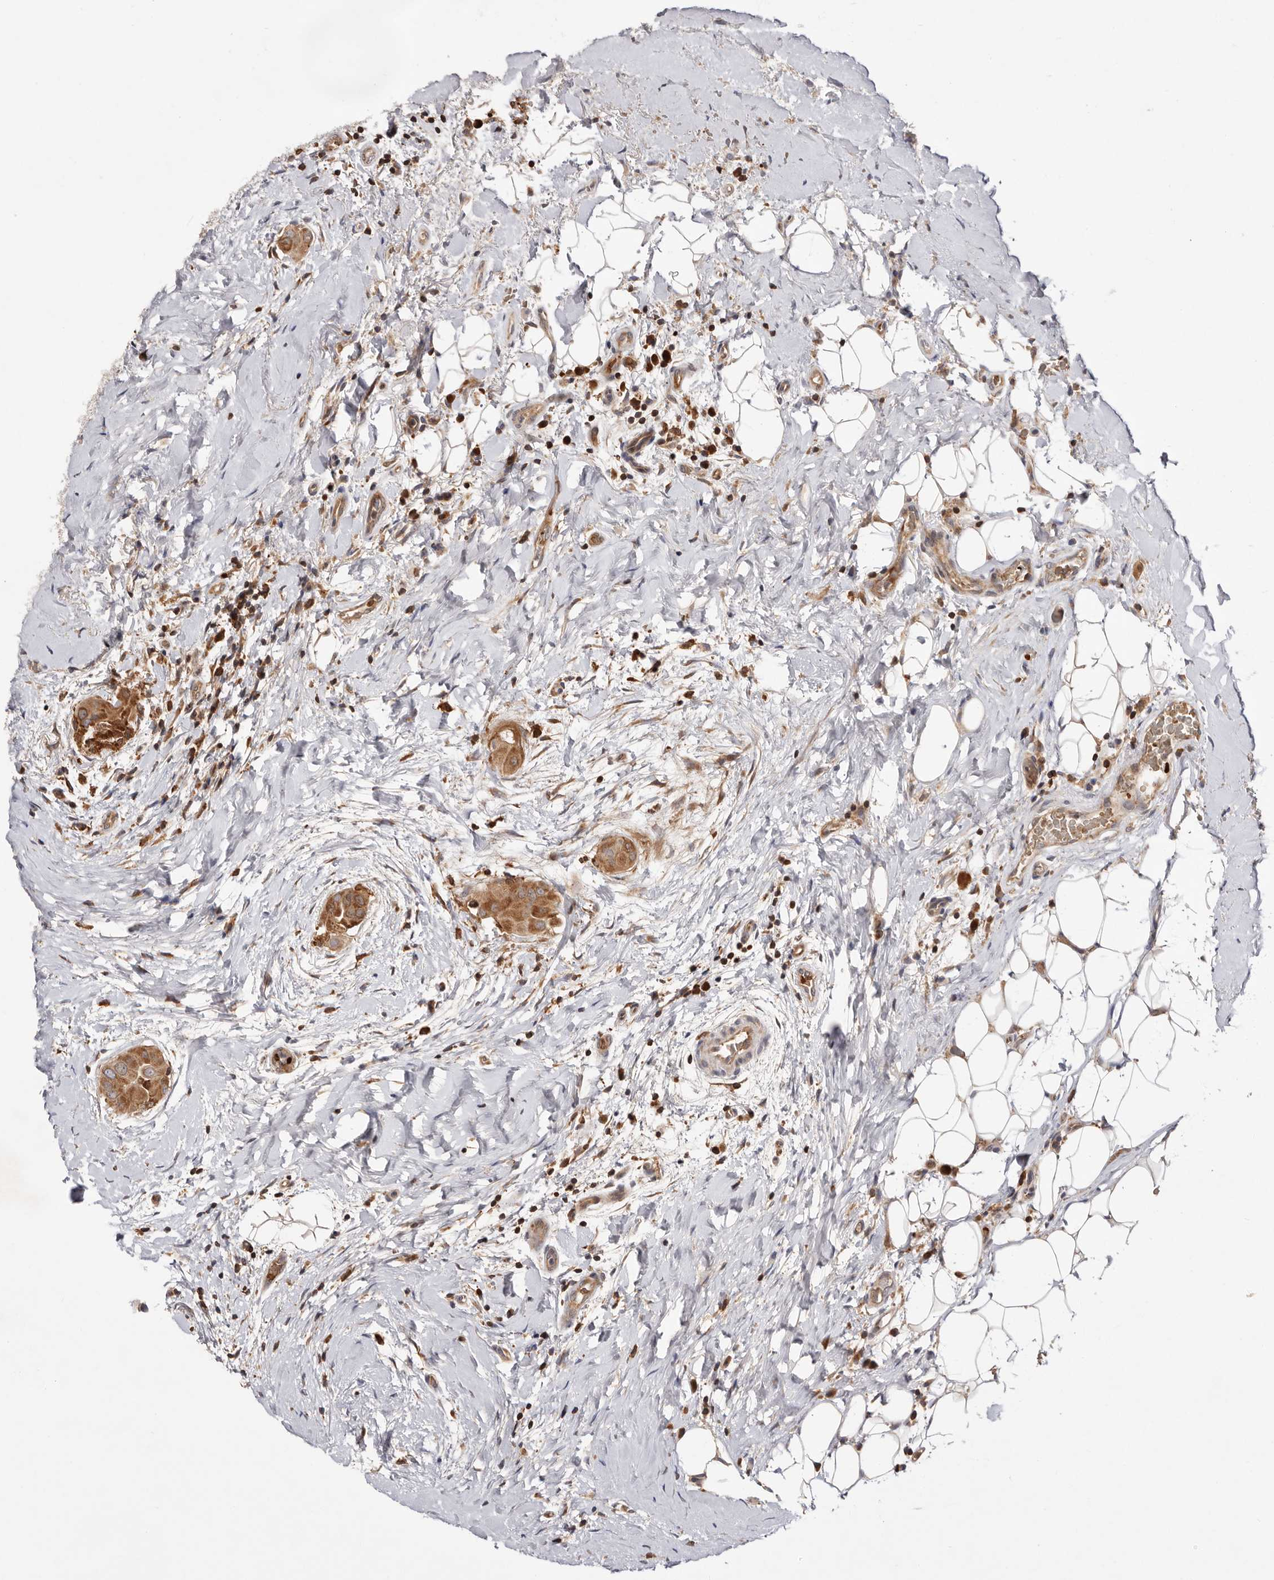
{"staining": {"intensity": "moderate", "quantity": ">75%", "location": "cytoplasmic/membranous"}, "tissue": "thyroid cancer", "cell_type": "Tumor cells", "image_type": "cancer", "snomed": [{"axis": "morphology", "description": "Papillary adenocarcinoma, NOS"}, {"axis": "topography", "description": "Thyroid gland"}], "caption": "Human papillary adenocarcinoma (thyroid) stained with a brown dye displays moderate cytoplasmic/membranous positive expression in about >75% of tumor cells.", "gene": "RNF213", "patient": {"sex": "male", "age": 33}}